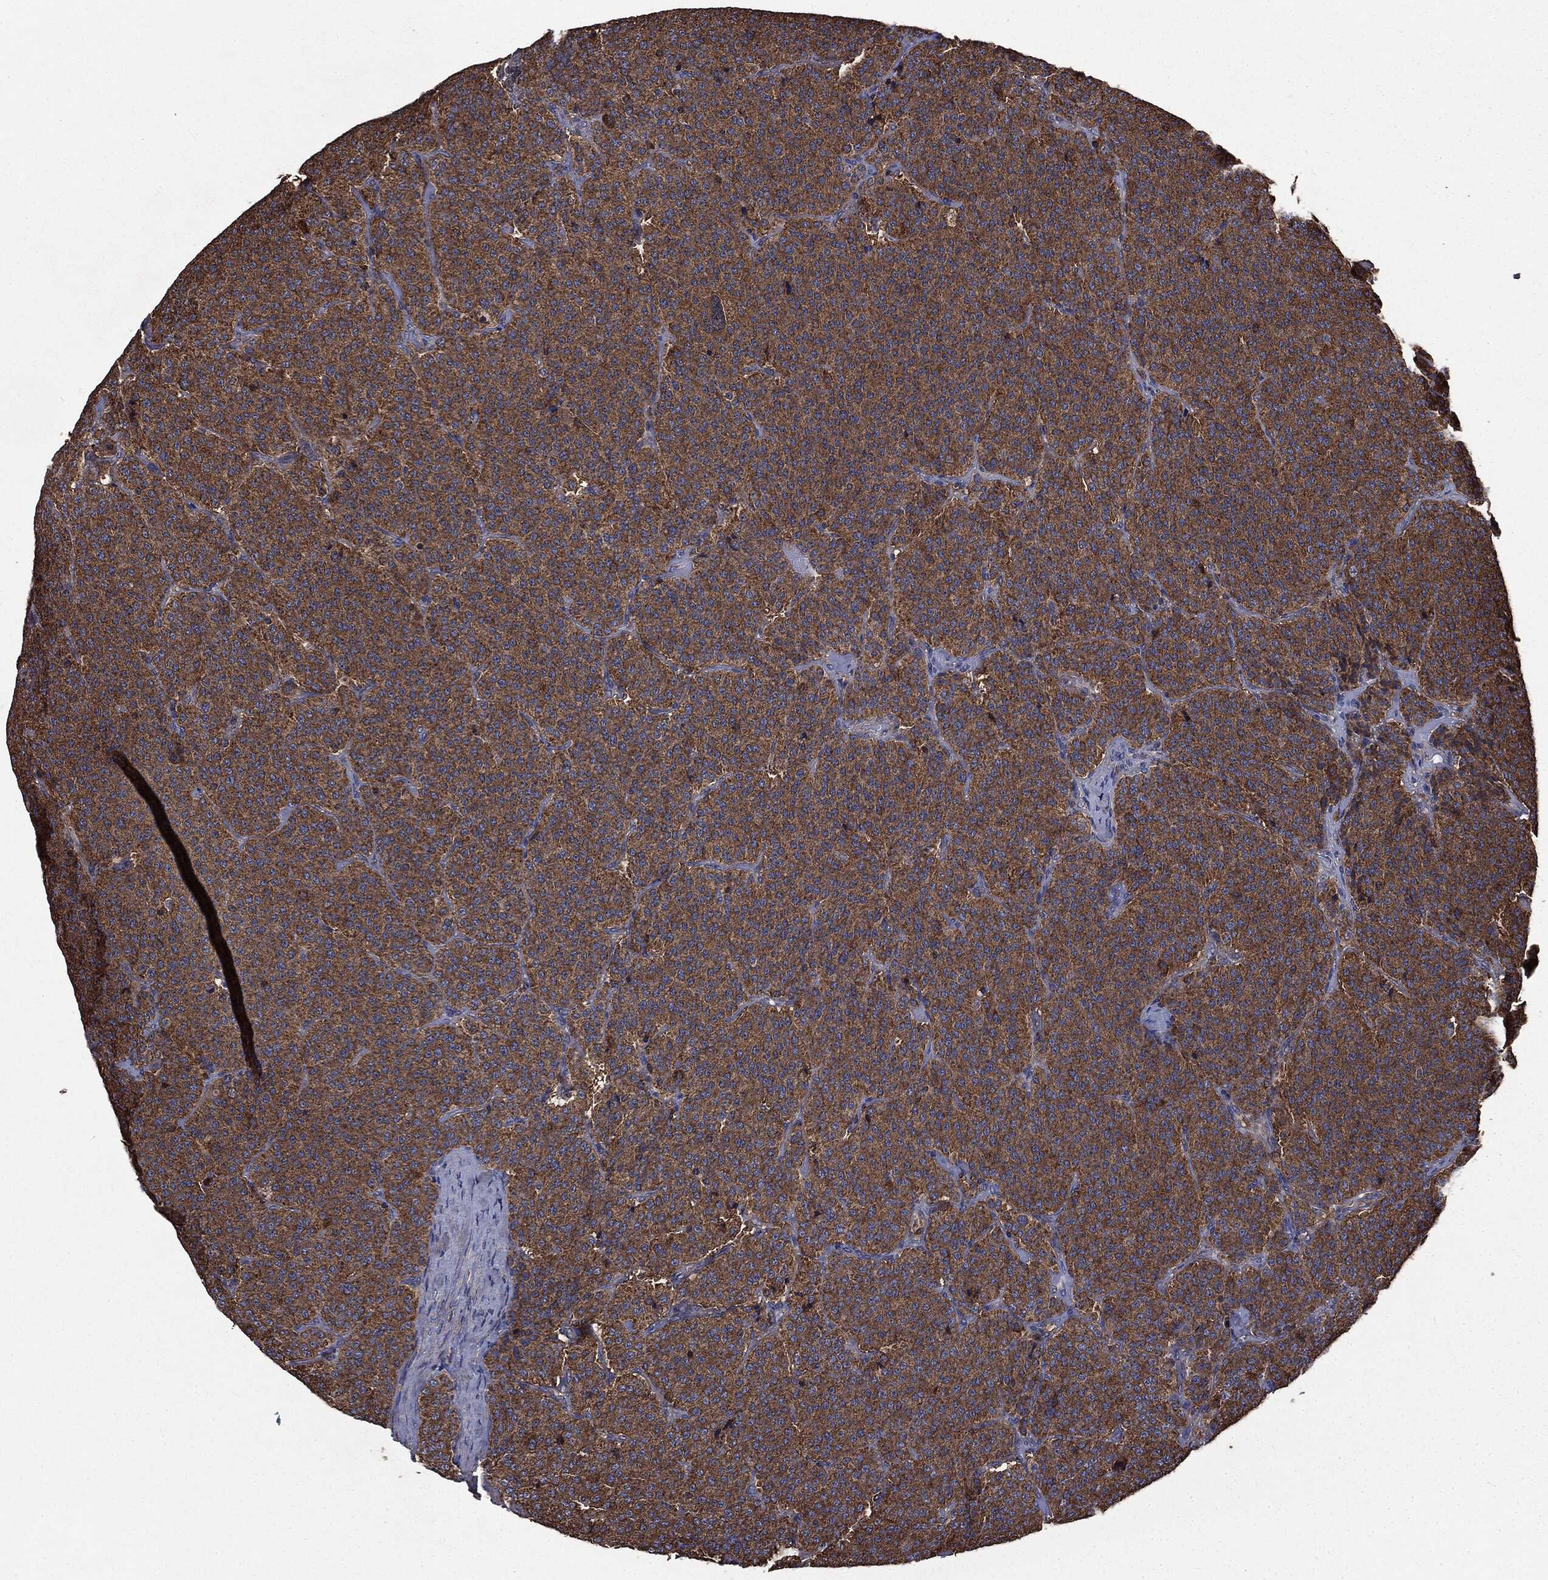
{"staining": {"intensity": "strong", "quantity": ">75%", "location": "cytoplasmic/membranous"}, "tissue": "carcinoid", "cell_type": "Tumor cells", "image_type": "cancer", "snomed": [{"axis": "morphology", "description": "Carcinoid, malignant, NOS"}, {"axis": "topography", "description": "Small intestine"}], "caption": "Carcinoid (malignant) stained with a brown dye displays strong cytoplasmic/membranous positive expression in approximately >75% of tumor cells.", "gene": "MAPK6", "patient": {"sex": "female", "age": 58}}